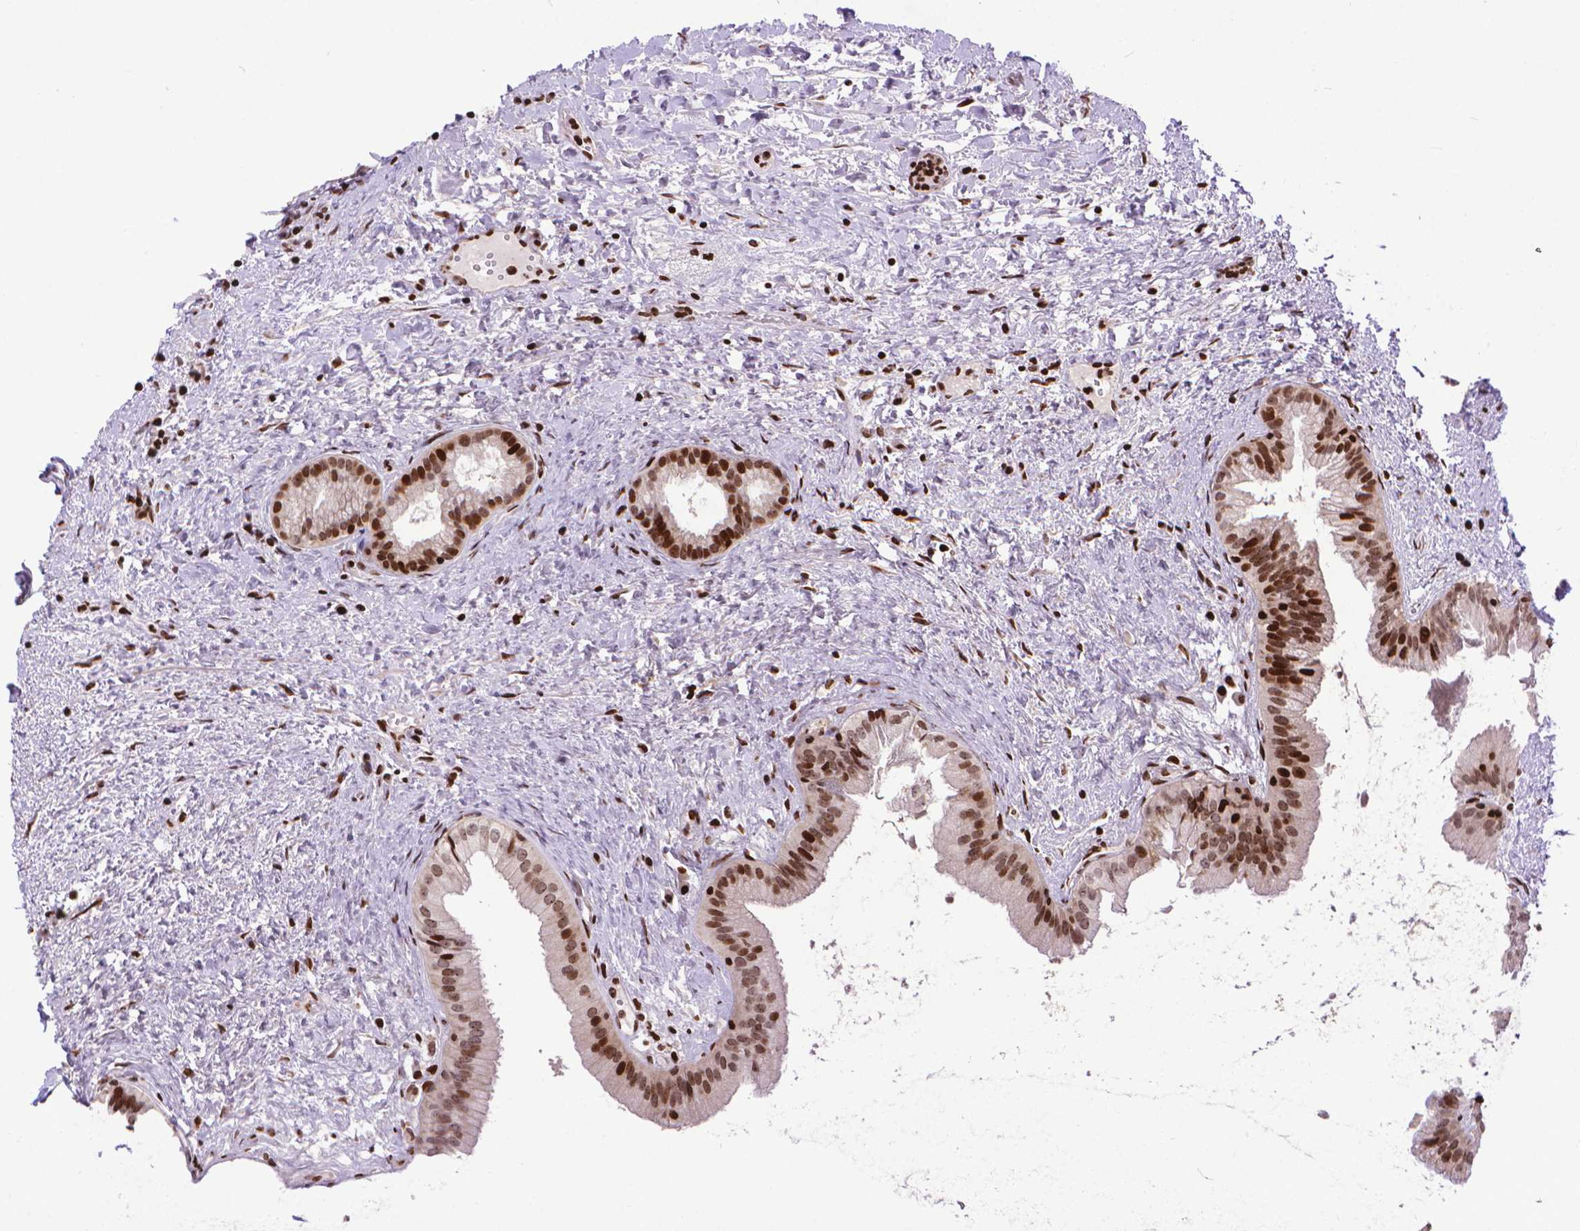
{"staining": {"intensity": "moderate", "quantity": ">75%", "location": "nuclear"}, "tissue": "gallbladder", "cell_type": "Glandular cells", "image_type": "normal", "snomed": [{"axis": "morphology", "description": "Normal tissue, NOS"}, {"axis": "topography", "description": "Gallbladder"}], "caption": "An IHC image of unremarkable tissue is shown. Protein staining in brown shows moderate nuclear positivity in gallbladder within glandular cells. Nuclei are stained in blue.", "gene": "AMER1", "patient": {"sex": "male", "age": 70}}